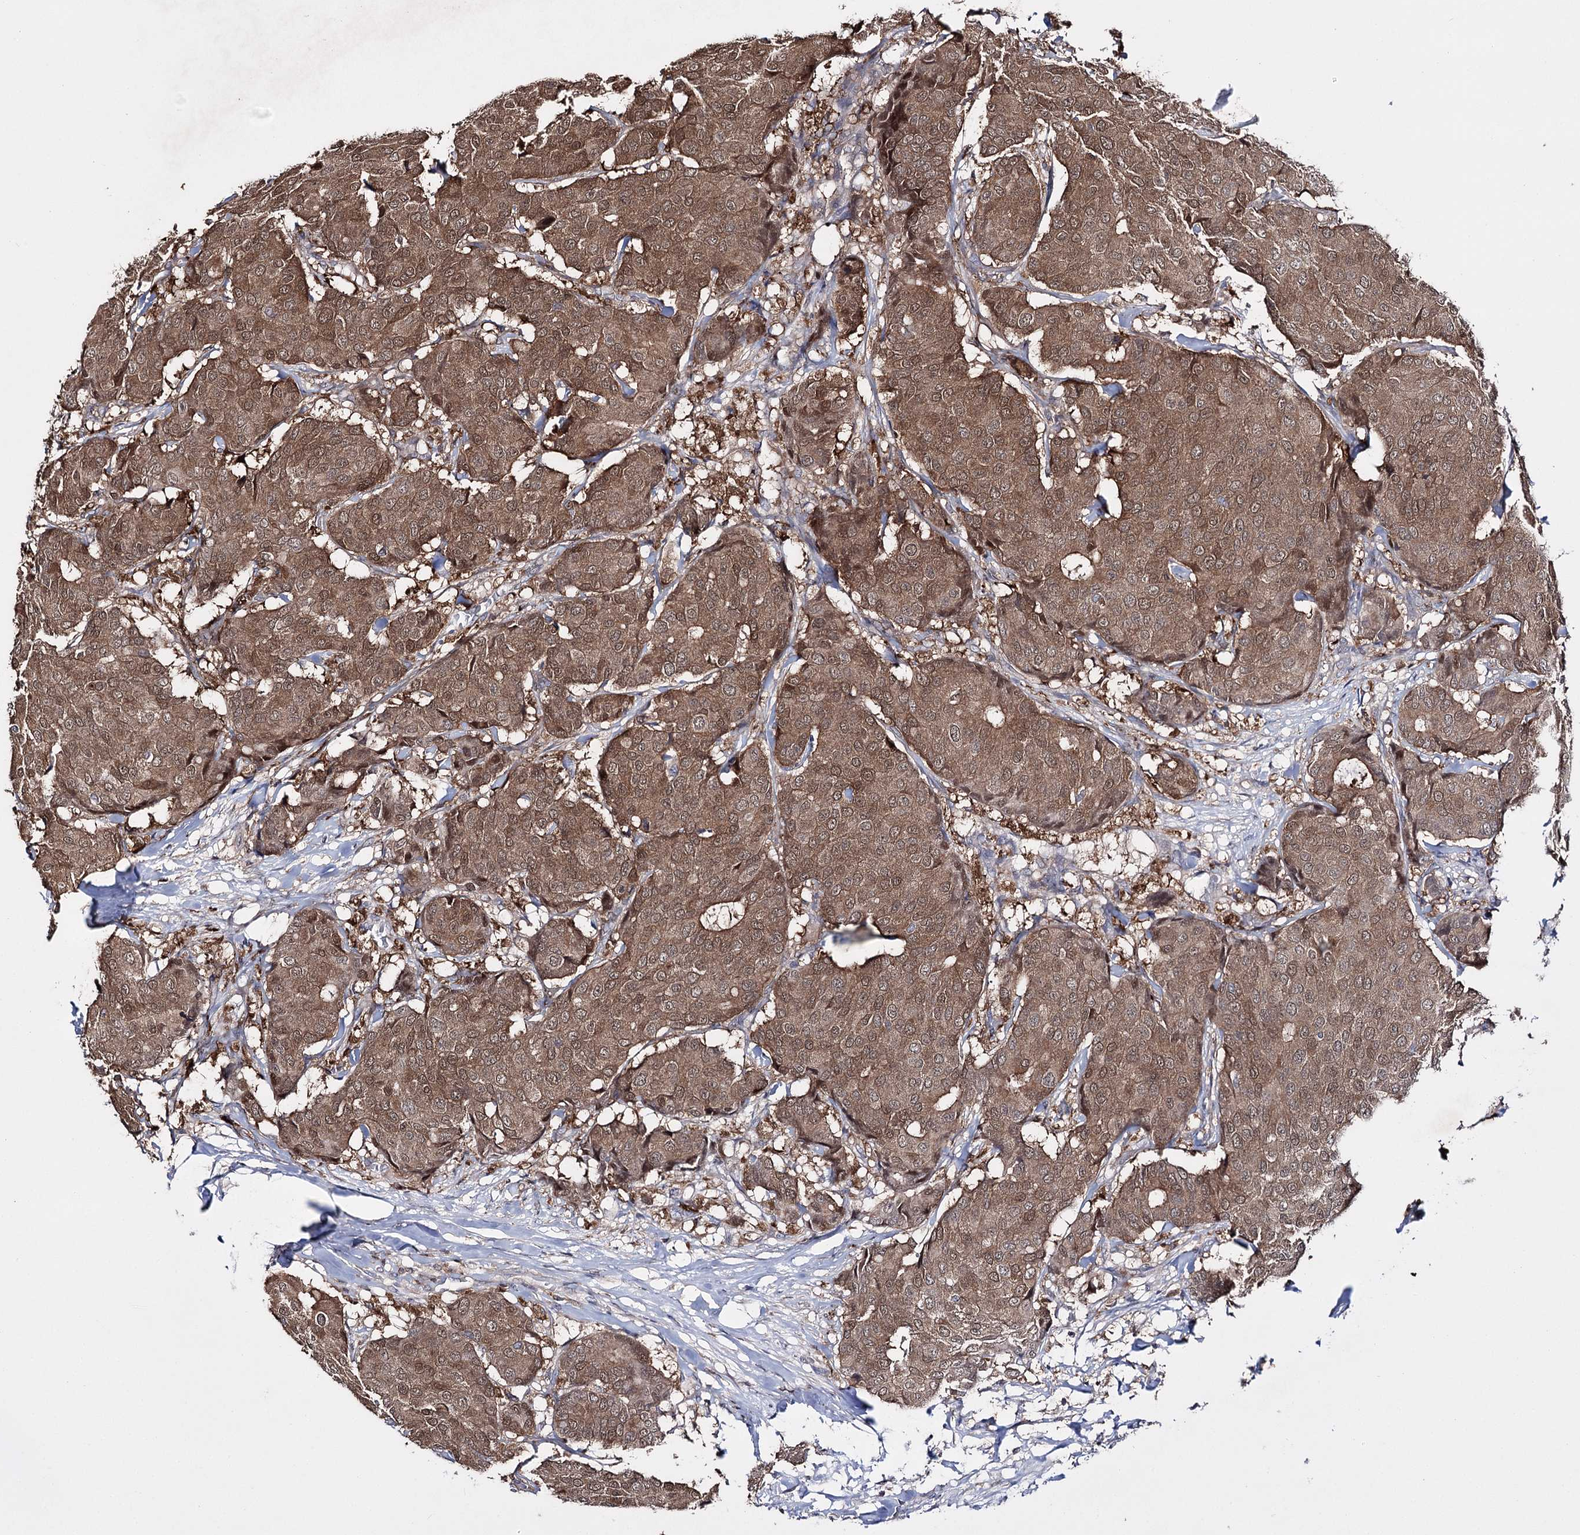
{"staining": {"intensity": "moderate", "quantity": ">75%", "location": "cytoplasmic/membranous,nuclear"}, "tissue": "breast cancer", "cell_type": "Tumor cells", "image_type": "cancer", "snomed": [{"axis": "morphology", "description": "Duct carcinoma"}, {"axis": "topography", "description": "Breast"}], "caption": "The image displays a brown stain indicating the presence of a protein in the cytoplasmic/membranous and nuclear of tumor cells in breast intraductal carcinoma.", "gene": "PTER", "patient": {"sex": "female", "age": 75}}